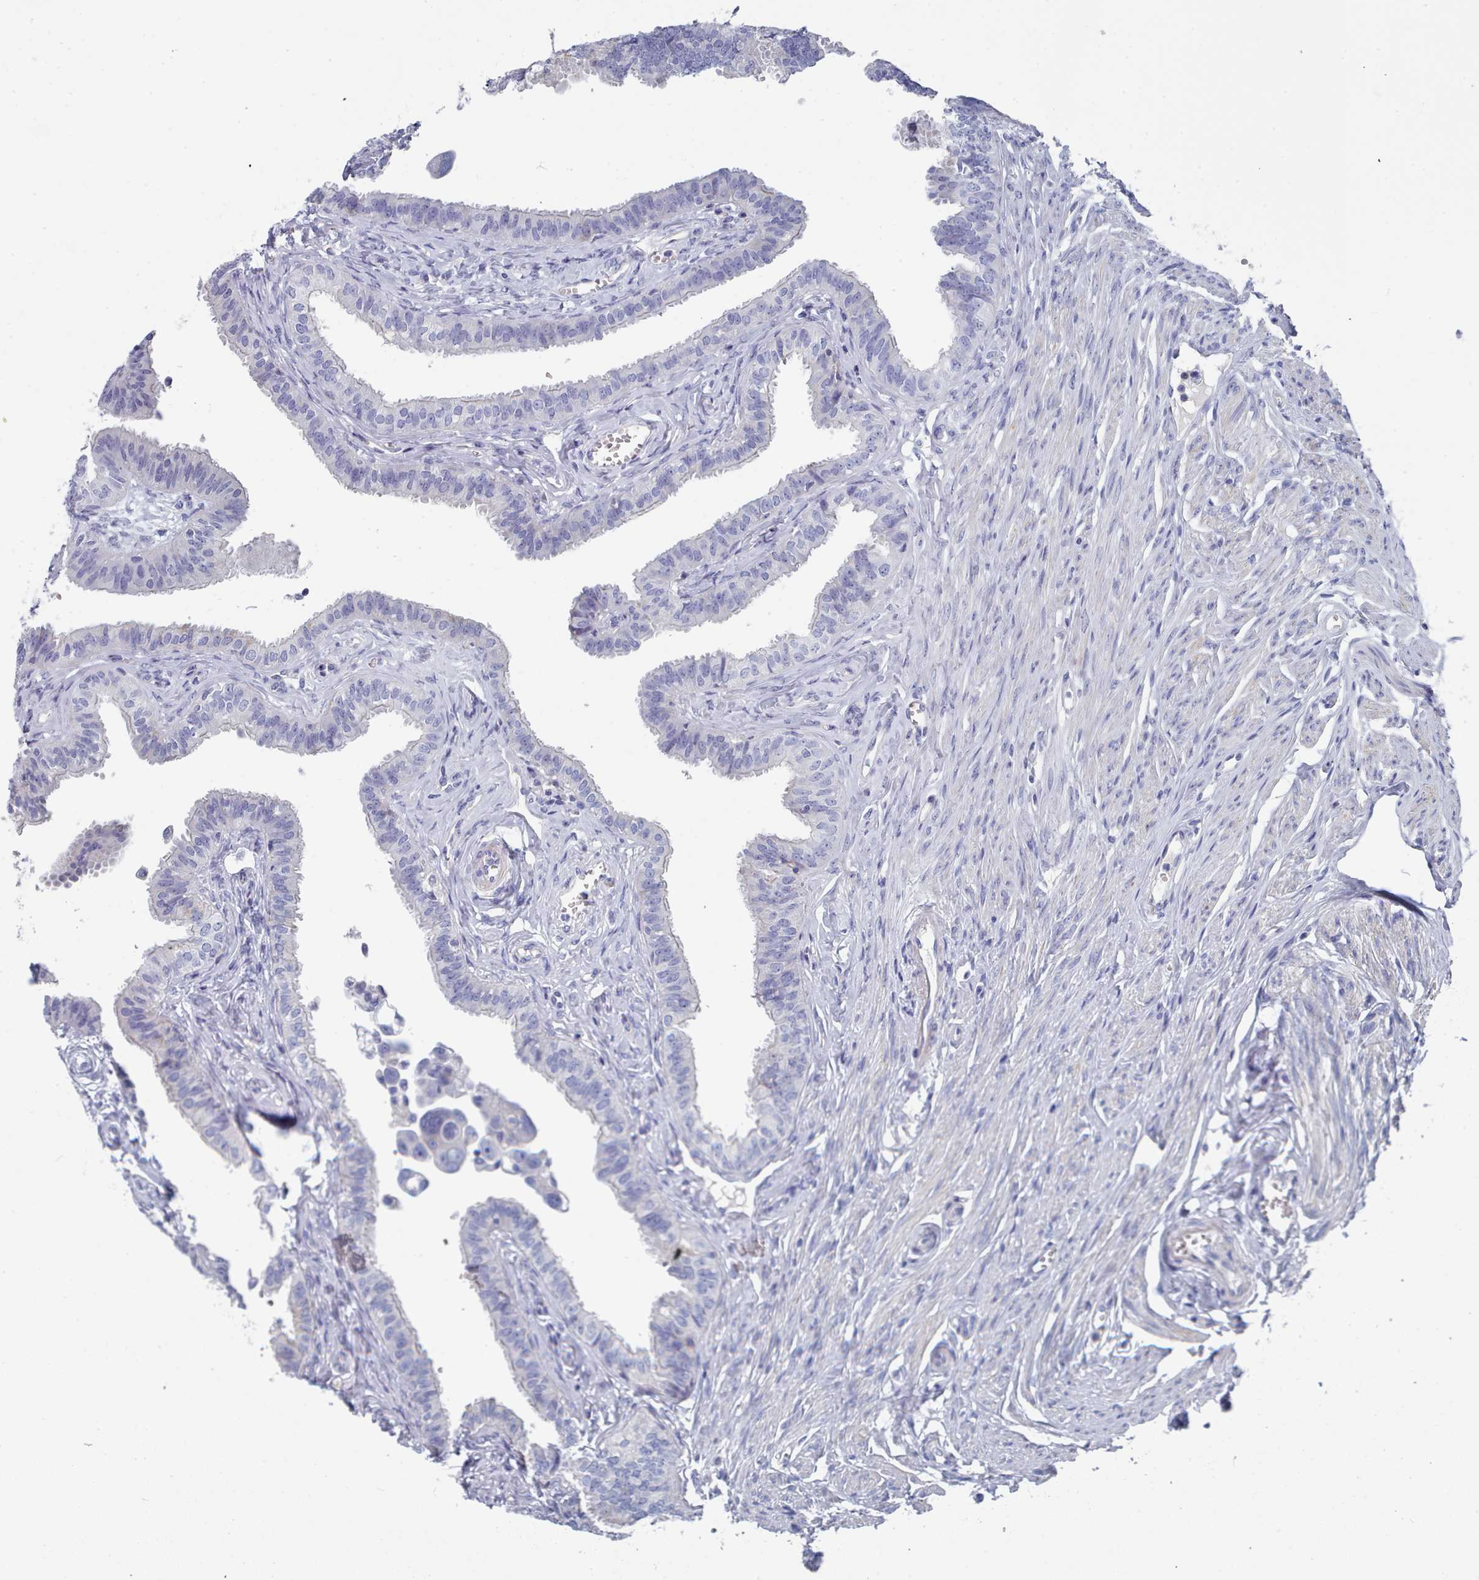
{"staining": {"intensity": "negative", "quantity": "none", "location": "none"}, "tissue": "fallopian tube", "cell_type": "Glandular cells", "image_type": "normal", "snomed": [{"axis": "morphology", "description": "Normal tissue, NOS"}, {"axis": "morphology", "description": "Carcinoma, NOS"}, {"axis": "topography", "description": "Fallopian tube"}, {"axis": "topography", "description": "Ovary"}], "caption": "Photomicrograph shows no protein expression in glandular cells of benign fallopian tube.", "gene": "ENSG00000285188", "patient": {"sex": "female", "age": 59}}